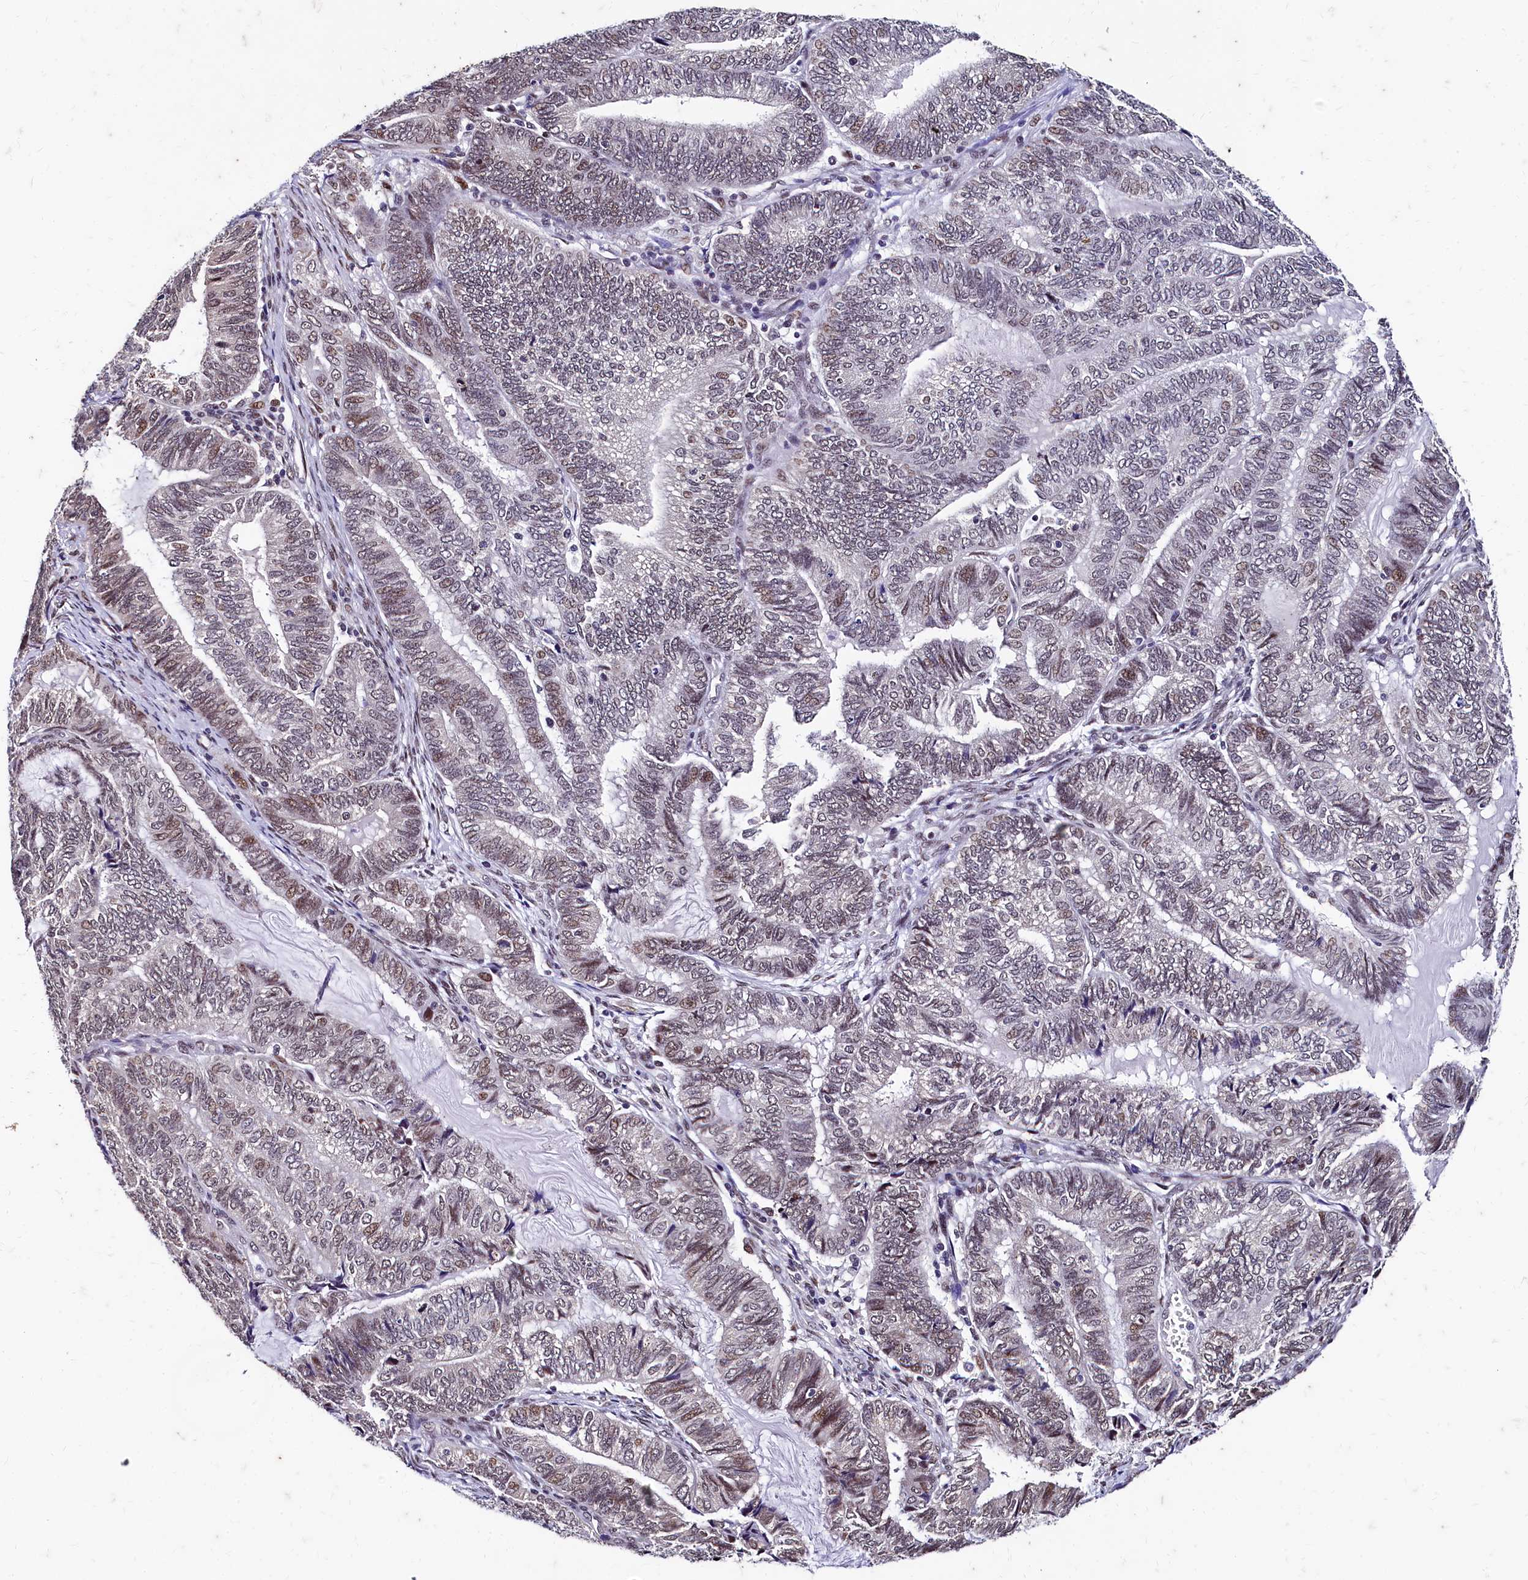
{"staining": {"intensity": "moderate", "quantity": "<25%", "location": "nuclear"}, "tissue": "endometrial cancer", "cell_type": "Tumor cells", "image_type": "cancer", "snomed": [{"axis": "morphology", "description": "Adenocarcinoma, NOS"}, {"axis": "topography", "description": "Uterus"}, {"axis": "topography", "description": "Endometrium"}], "caption": "Immunohistochemical staining of human adenocarcinoma (endometrial) exhibits low levels of moderate nuclear positivity in approximately <25% of tumor cells.", "gene": "CPSF7", "patient": {"sex": "female", "age": 70}}